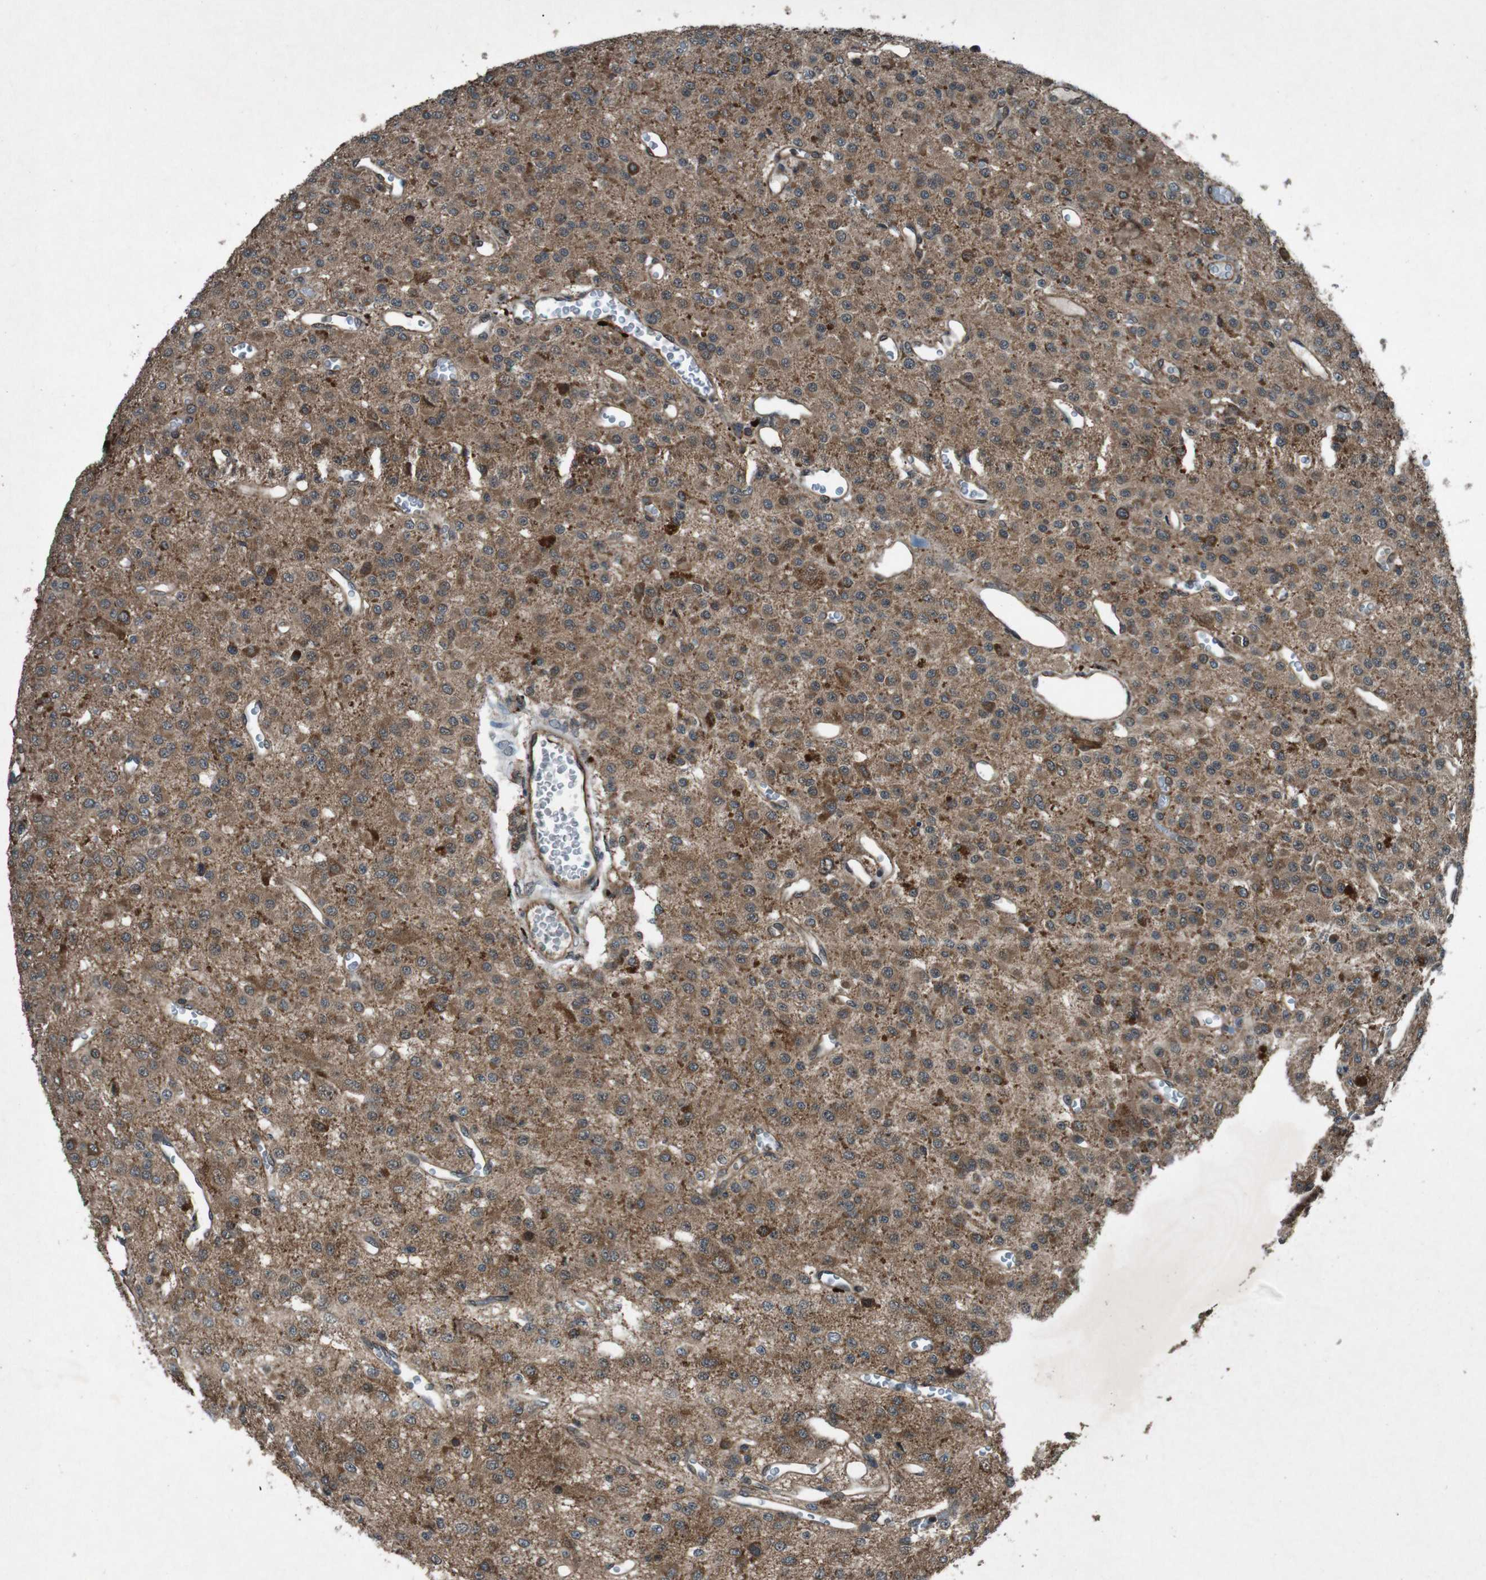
{"staining": {"intensity": "moderate", "quantity": ">75%", "location": "cytoplasmic/membranous"}, "tissue": "glioma", "cell_type": "Tumor cells", "image_type": "cancer", "snomed": [{"axis": "morphology", "description": "Glioma, malignant, Low grade"}, {"axis": "topography", "description": "Brain"}], "caption": "Protein staining displays moderate cytoplasmic/membranous staining in approximately >75% of tumor cells in glioma.", "gene": "SOCS1", "patient": {"sex": "male", "age": 38}}